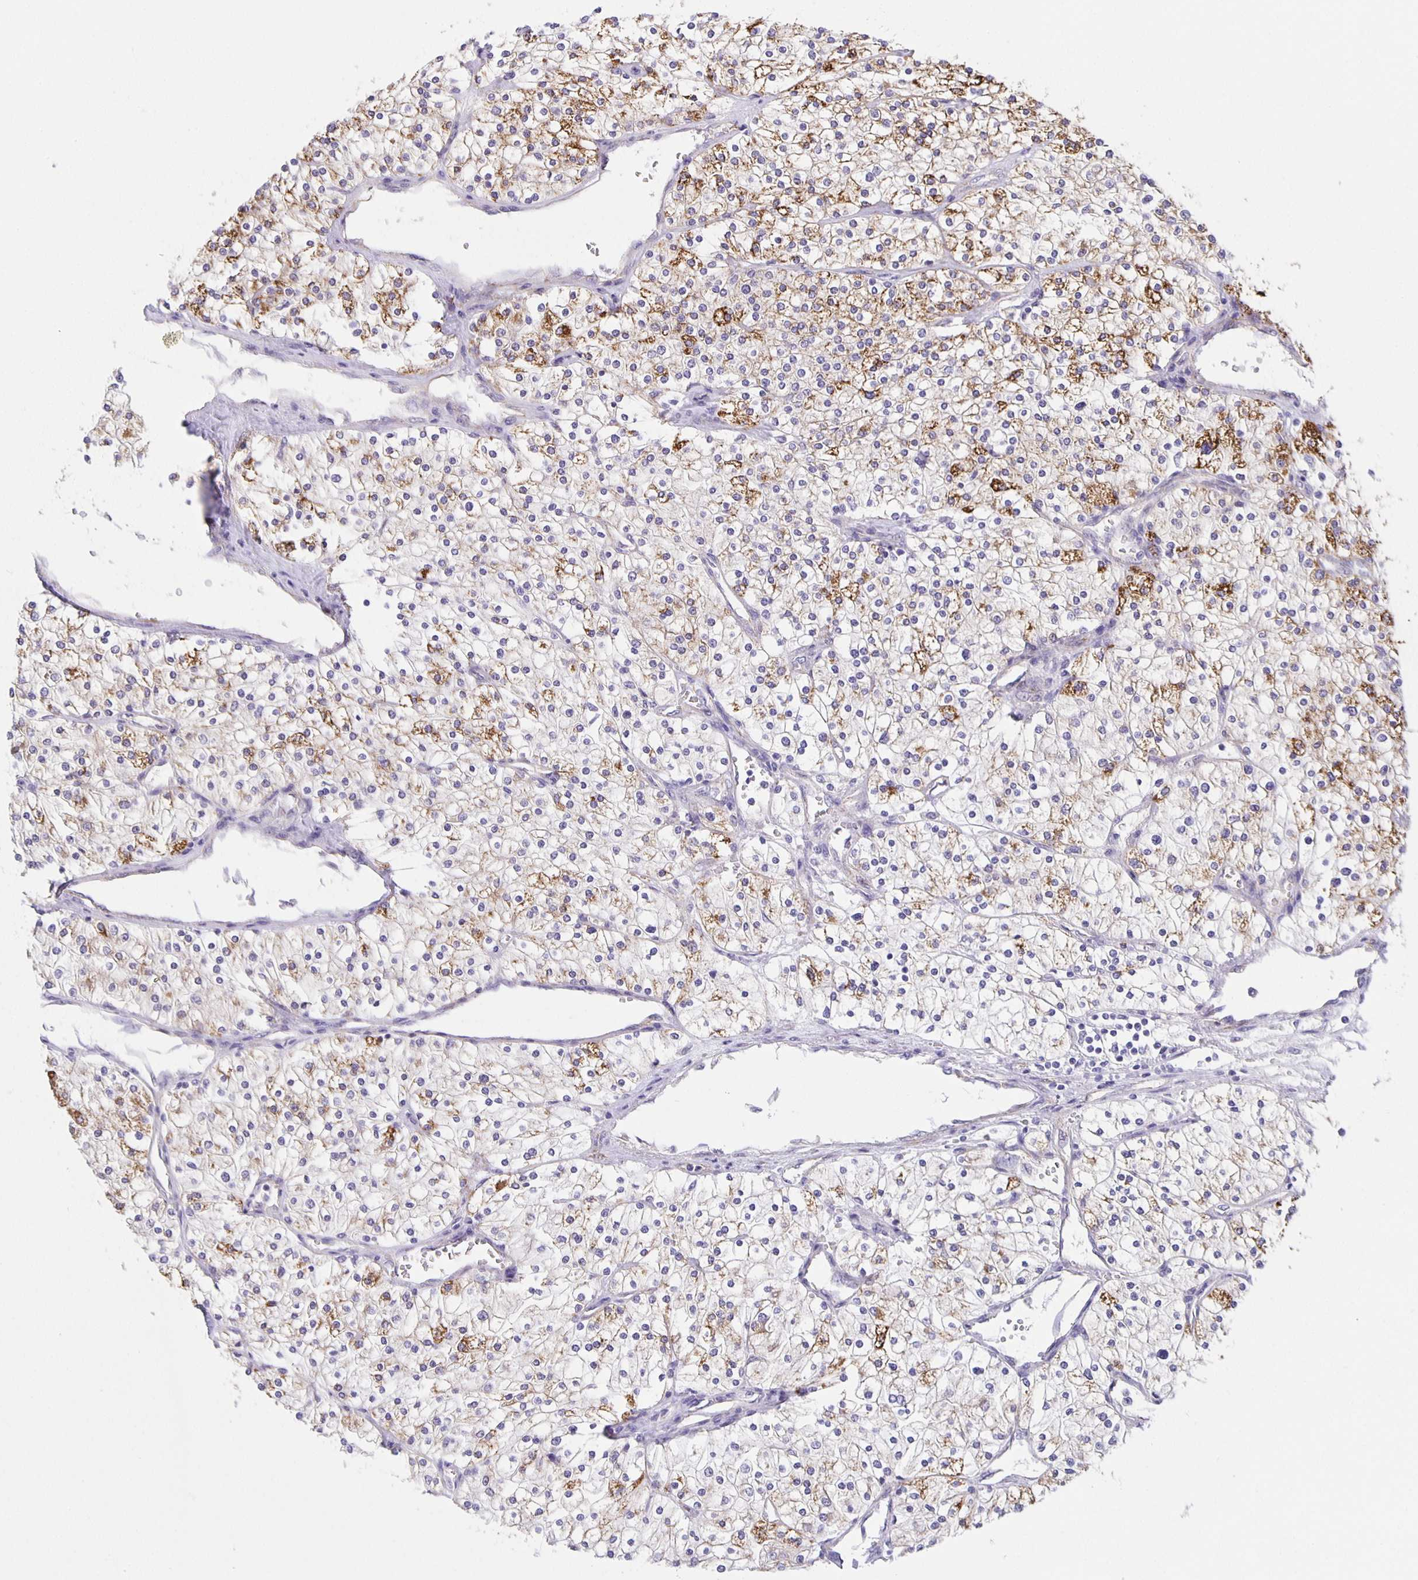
{"staining": {"intensity": "strong", "quantity": "<25%", "location": "cytoplasmic/membranous"}, "tissue": "renal cancer", "cell_type": "Tumor cells", "image_type": "cancer", "snomed": [{"axis": "morphology", "description": "Adenocarcinoma, NOS"}, {"axis": "topography", "description": "Kidney"}], "caption": "IHC of human renal cancer displays medium levels of strong cytoplasmic/membranous positivity in about <25% of tumor cells.", "gene": "JMJD4", "patient": {"sex": "male", "age": 80}}